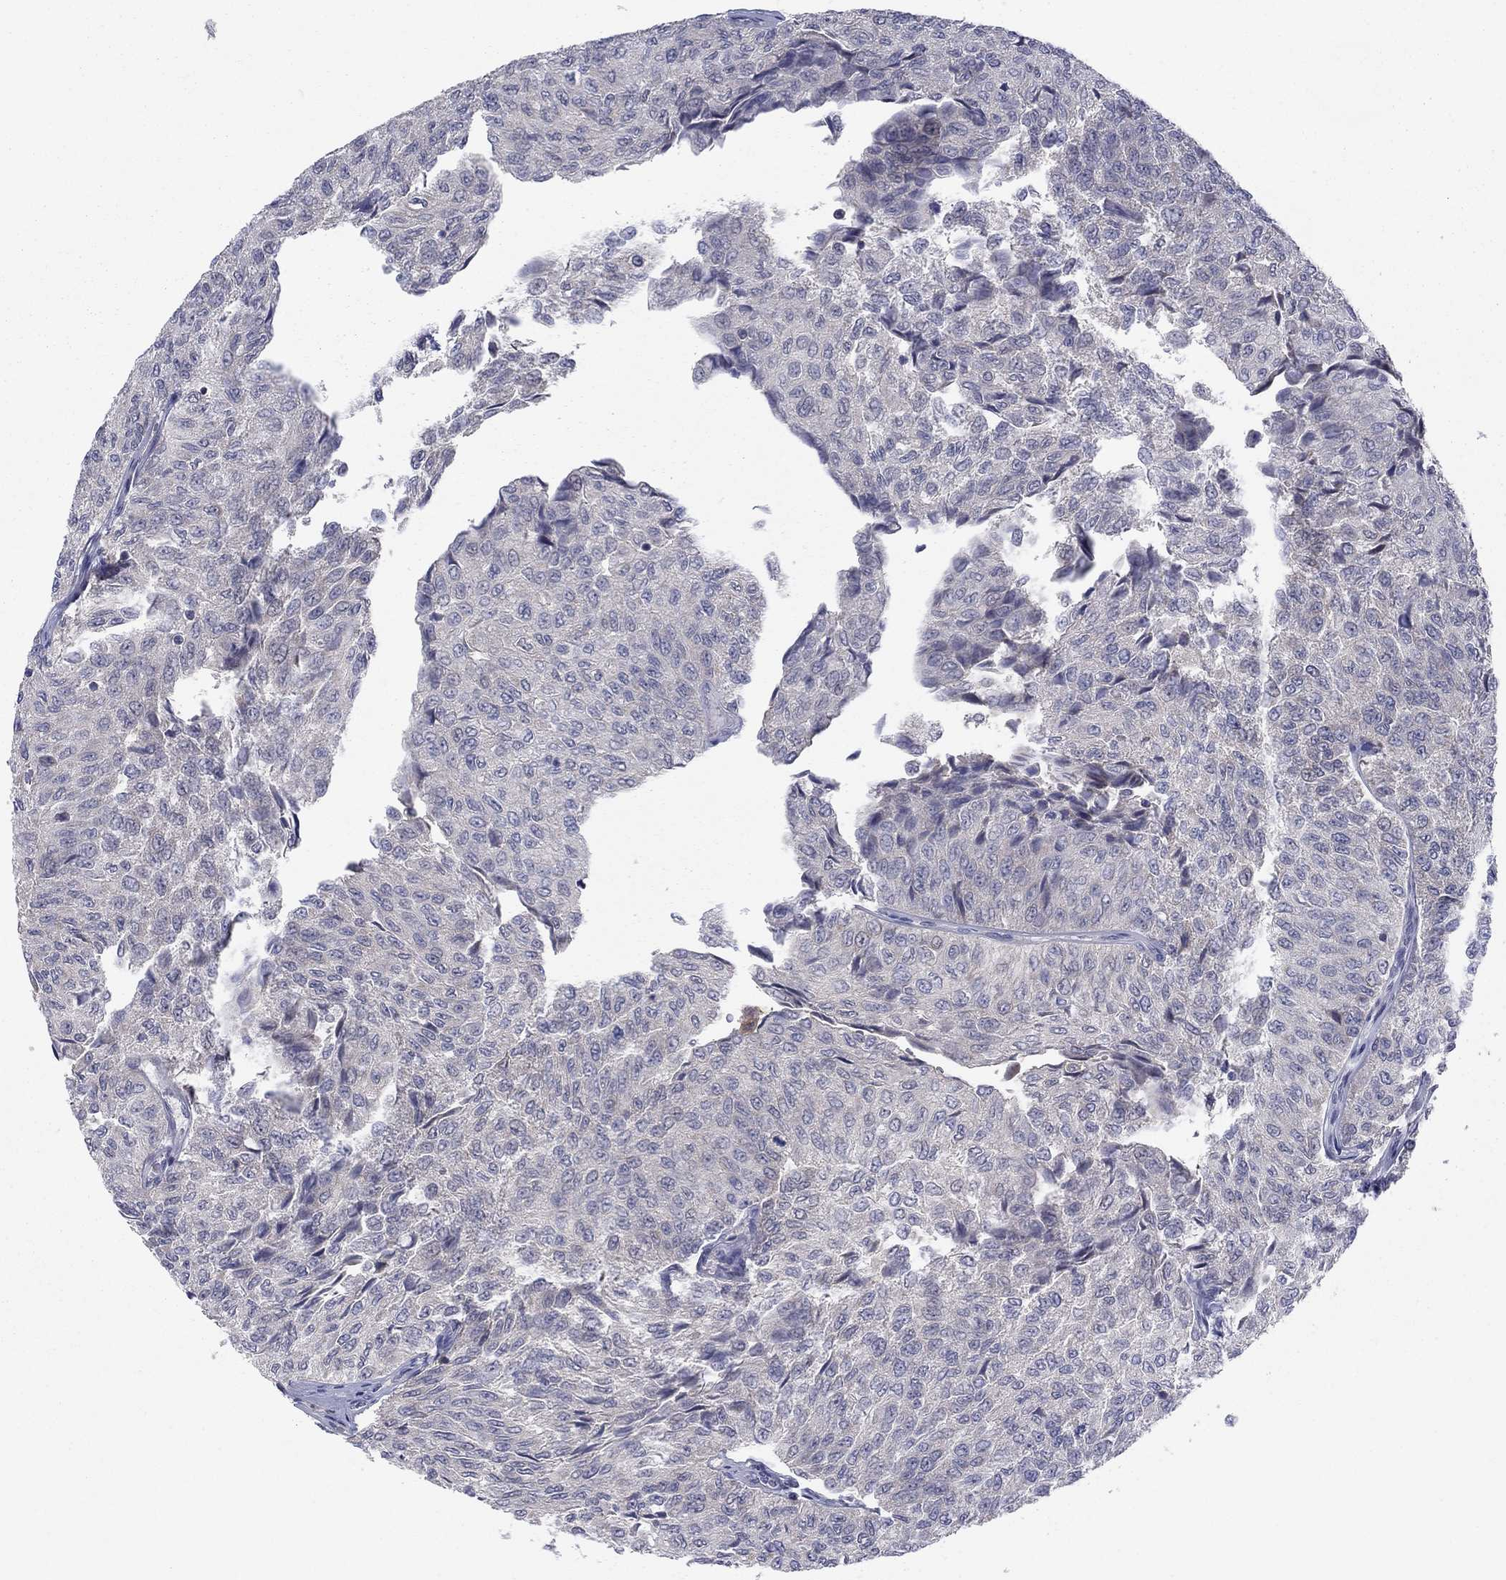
{"staining": {"intensity": "negative", "quantity": "none", "location": "none"}, "tissue": "urothelial cancer", "cell_type": "Tumor cells", "image_type": "cancer", "snomed": [{"axis": "morphology", "description": "Urothelial carcinoma, Low grade"}, {"axis": "topography", "description": "Urinary bladder"}], "caption": "This is an IHC micrograph of urothelial cancer. There is no positivity in tumor cells.", "gene": "GRHPR", "patient": {"sex": "male", "age": 78}}